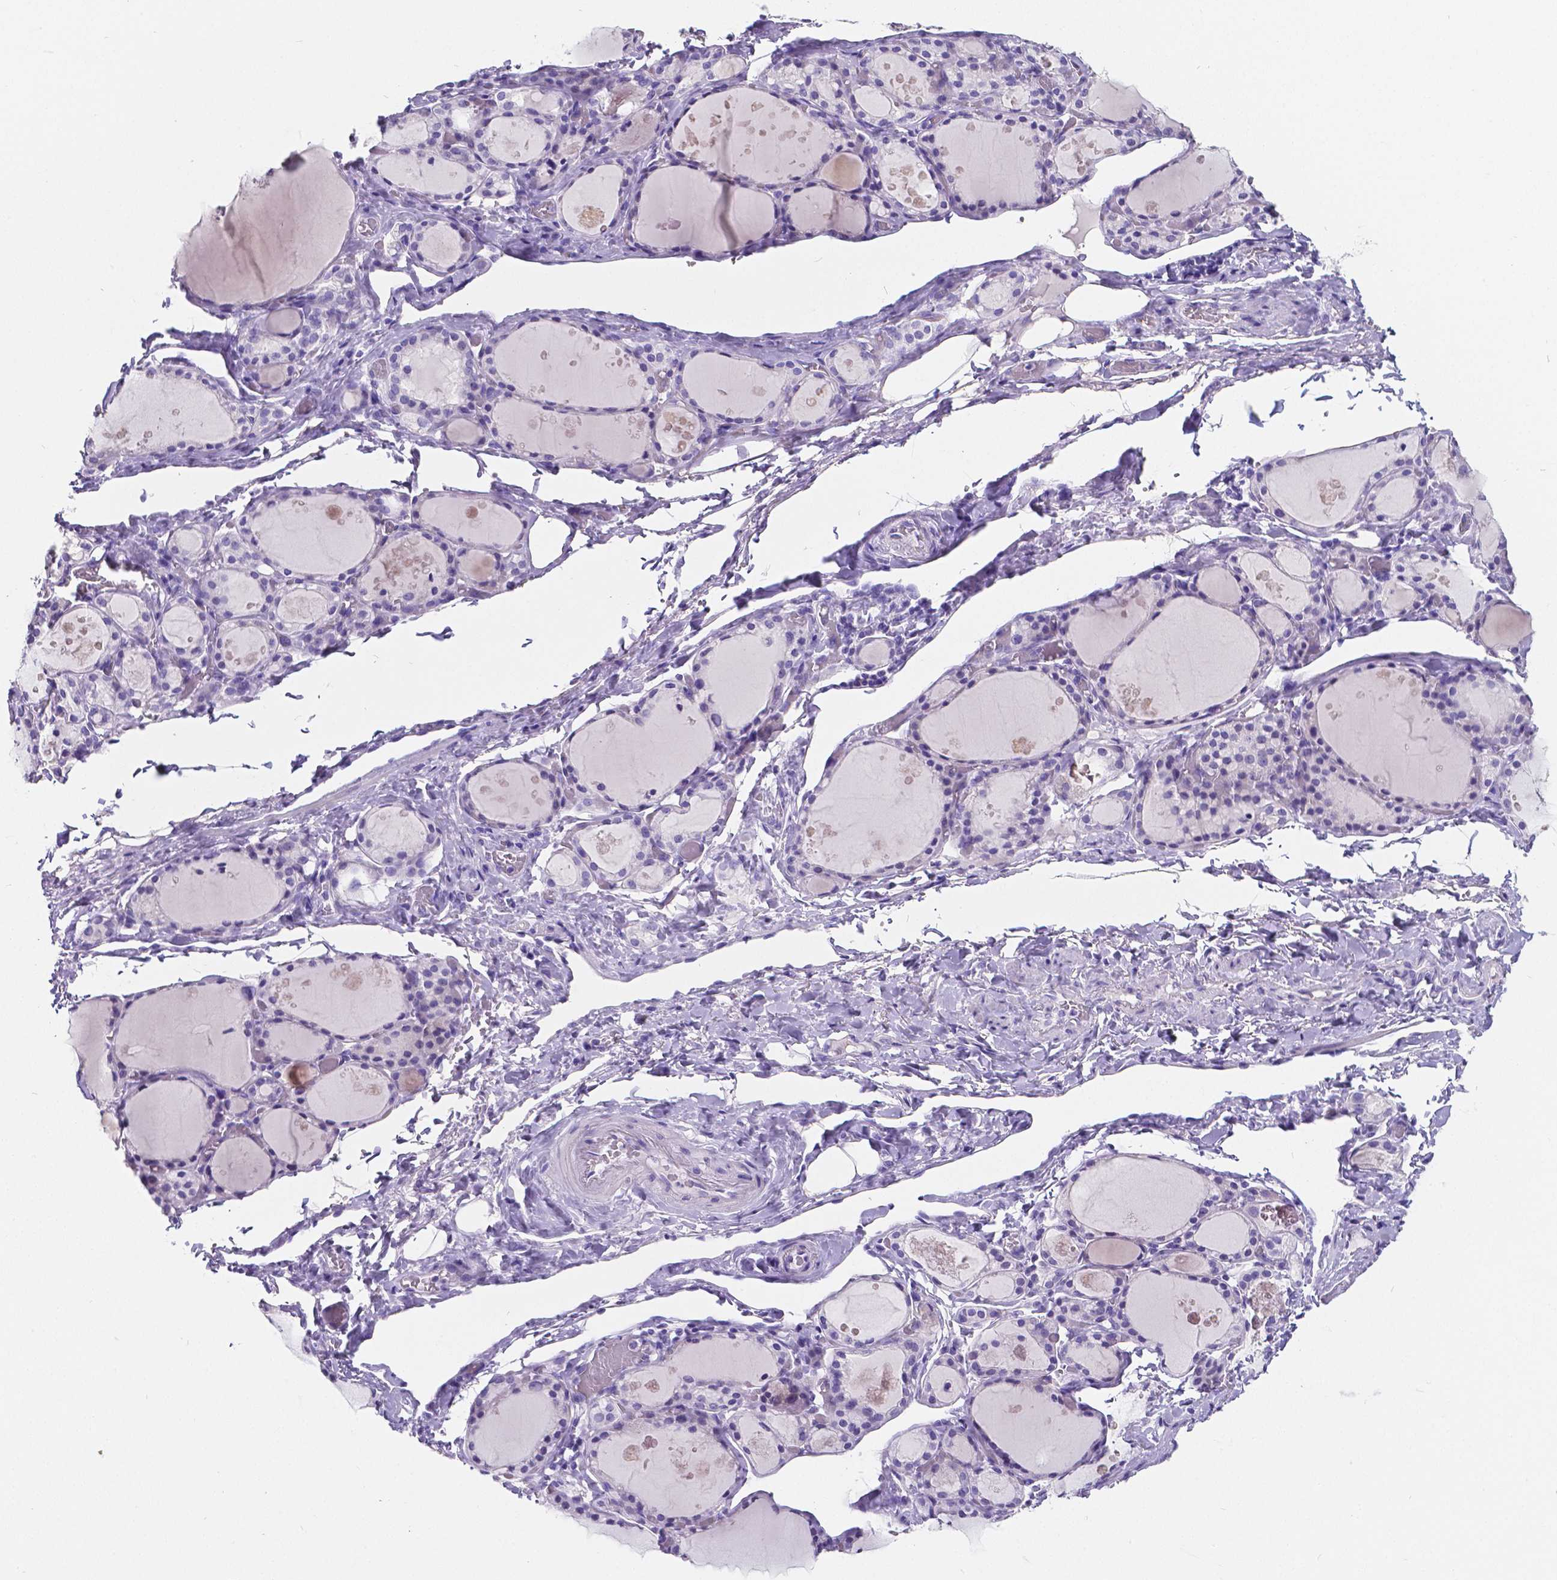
{"staining": {"intensity": "negative", "quantity": "none", "location": "none"}, "tissue": "thyroid gland", "cell_type": "Glandular cells", "image_type": "normal", "snomed": [{"axis": "morphology", "description": "Normal tissue, NOS"}, {"axis": "topography", "description": "Thyroid gland"}], "caption": "Immunohistochemistry (IHC) of unremarkable thyroid gland displays no positivity in glandular cells.", "gene": "SATB2", "patient": {"sex": "male", "age": 68}}